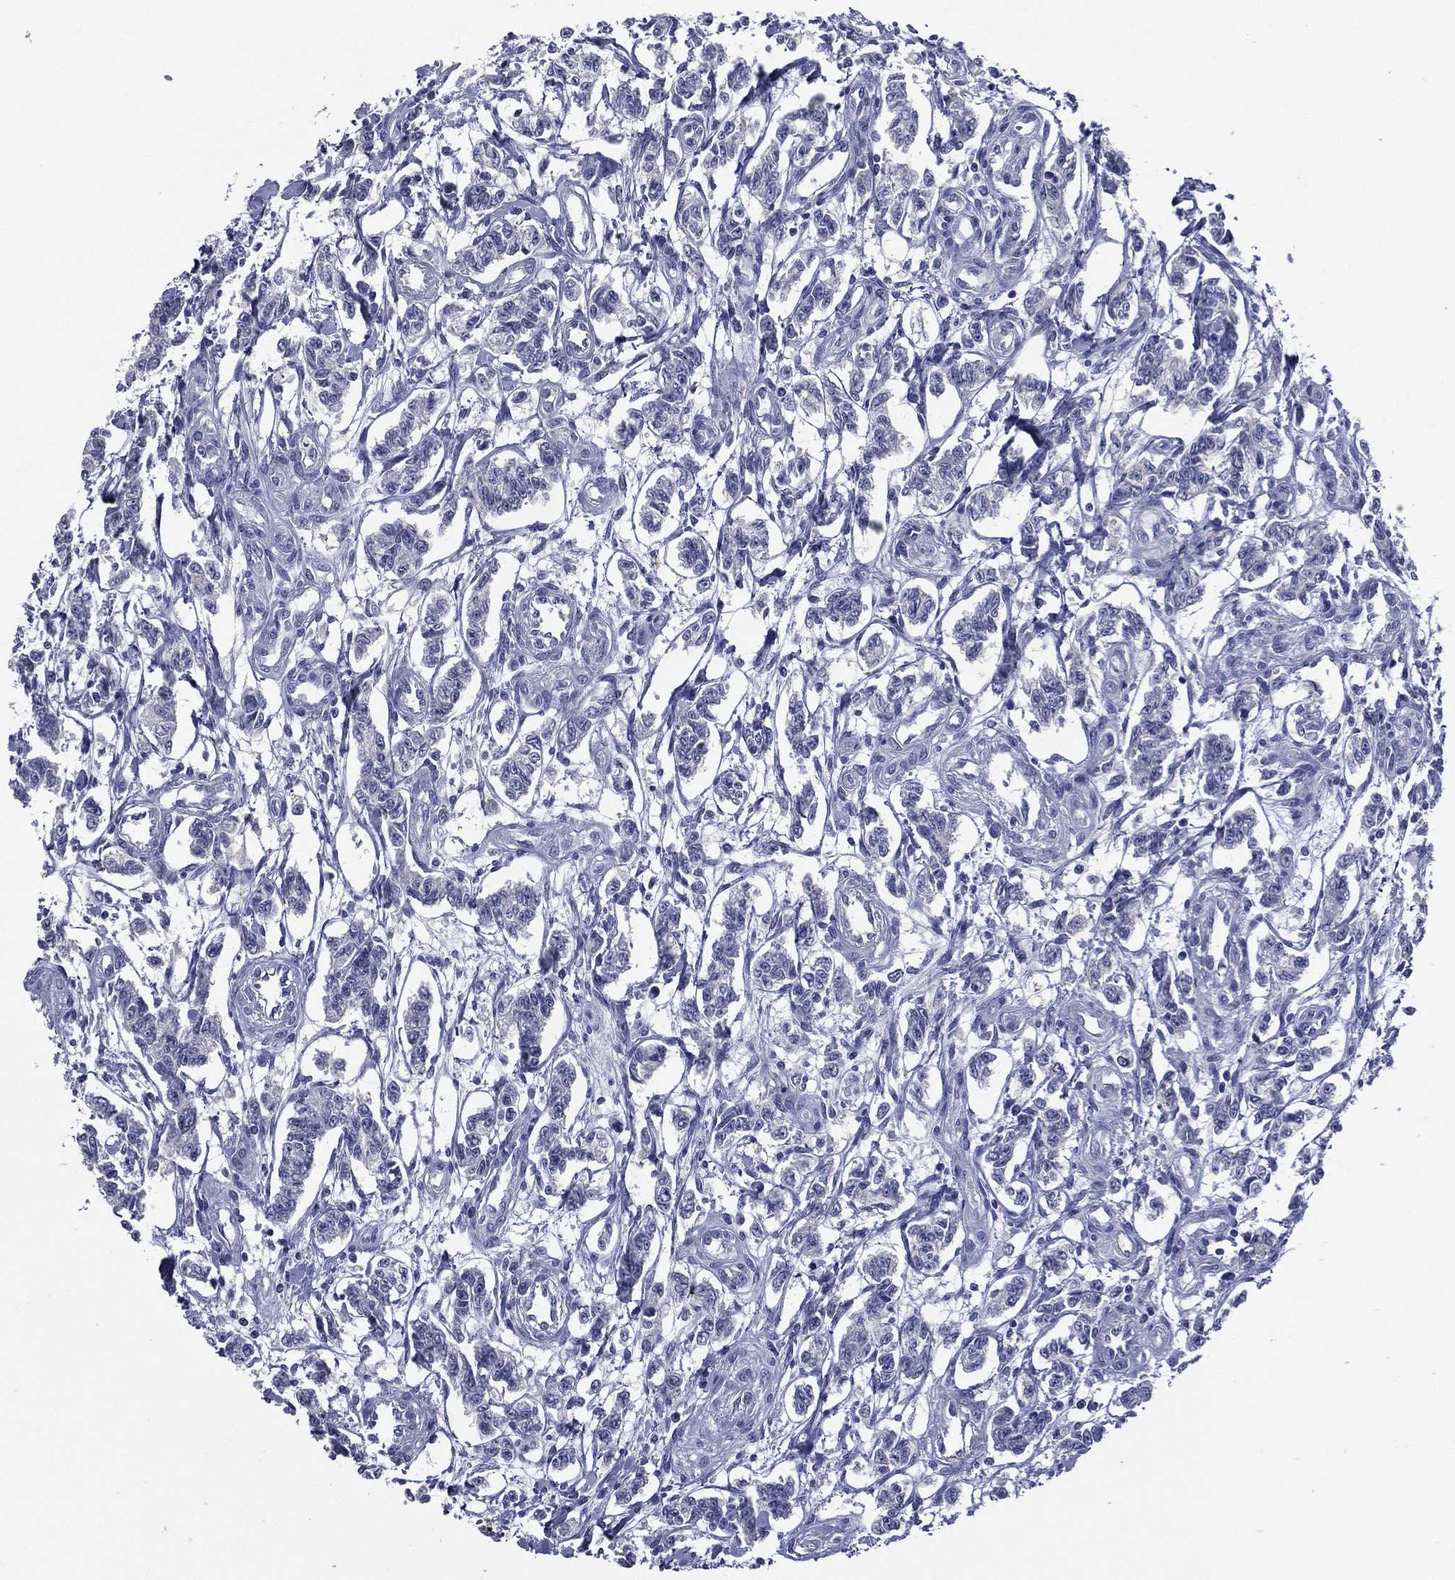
{"staining": {"intensity": "negative", "quantity": "none", "location": "none"}, "tissue": "carcinoid", "cell_type": "Tumor cells", "image_type": "cancer", "snomed": [{"axis": "morphology", "description": "Carcinoid, malignant, NOS"}, {"axis": "topography", "description": "Kidney"}], "caption": "Photomicrograph shows no significant protein staining in tumor cells of carcinoid (malignant).", "gene": "DPYS", "patient": {"sex": "female", "age": 41}}